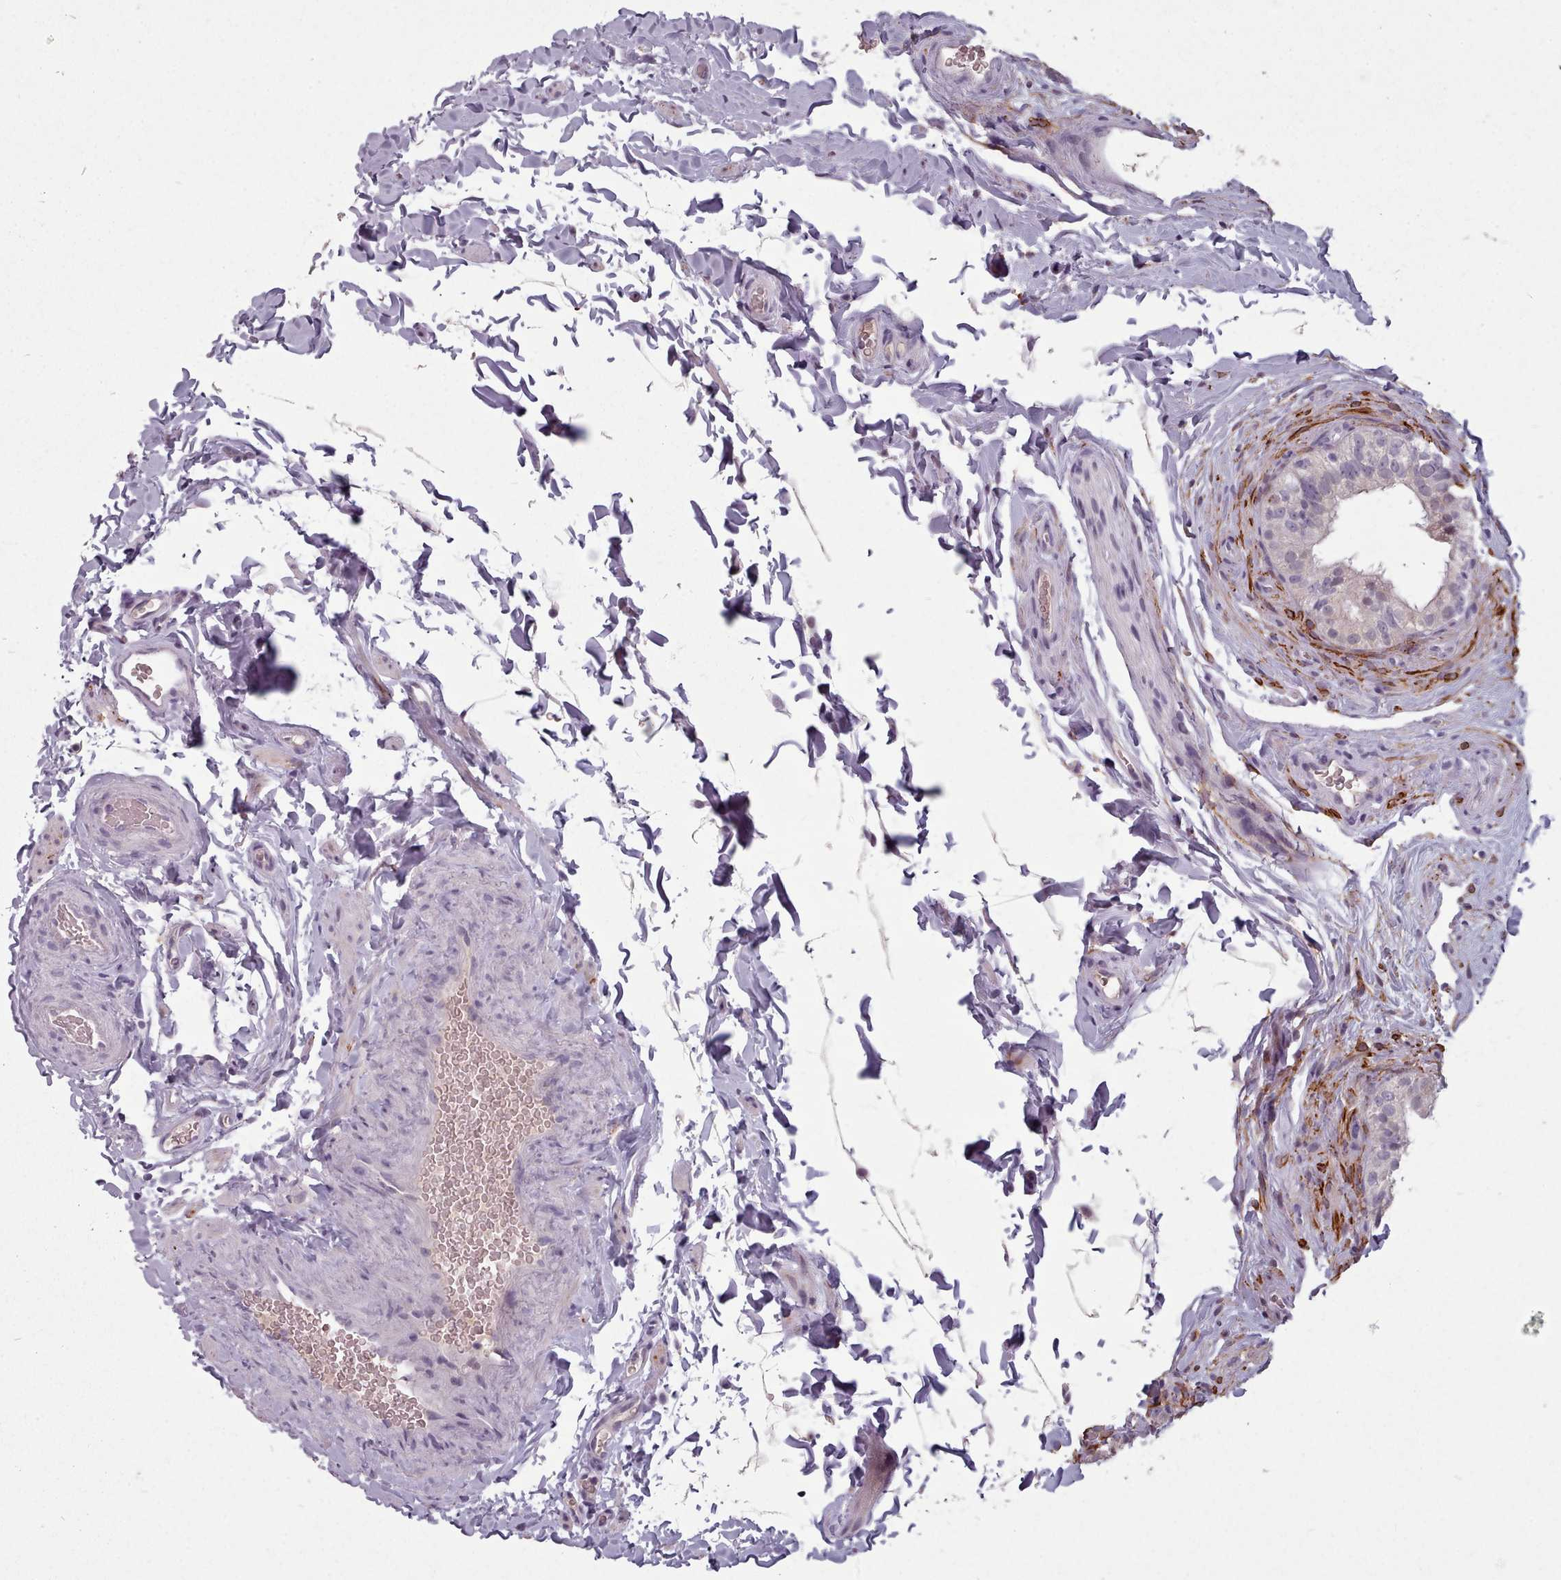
{"staining": {"intensity": "negative", "quantity": "none", "location": "none"}, "tissue": "epididymis", "cell_type": "Glandular cells", "image_type": "normal", "snomed": [{"axis": "morphology", "description": "Normal tissue, NOS"}, {"axis": "topography", "description": "Epididymis"}], "caption": "Immunohistochemistry (IHC) image of normal human epididymis stained for a protein (brown), which demonstrates no staining in glandular cells.", "gene": "PBX4", "patient": {"sex": "male", "age": 49}}